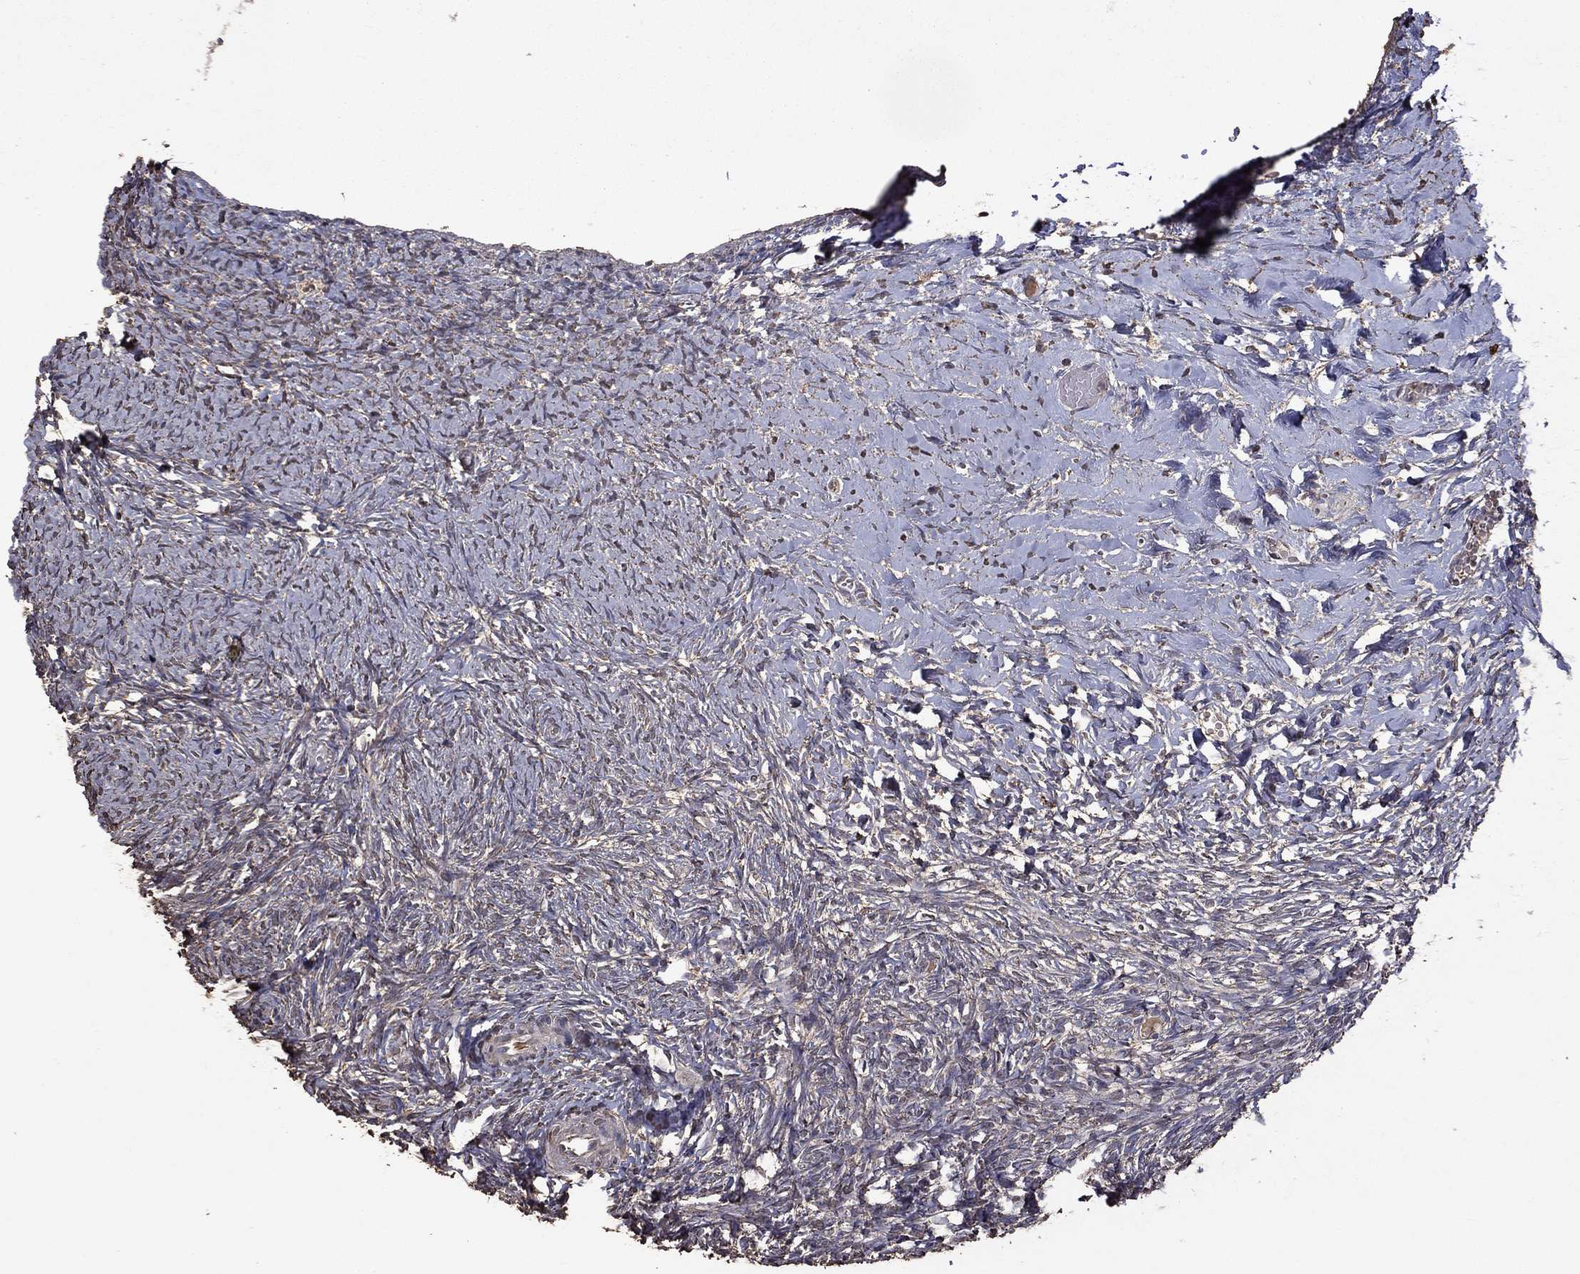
{"staining": {"intensity": "negative", "quantity": "none", "location": "none"}, "tissue": "ovary", "cell_type": "Ovarian stroma cells", "image_type": "normal", "snomed": [{"axis": "morphology", "description": "Normal tissue, NOS"}, {"axis": "topography", "description": "Ovary"}], "caption": "A histopathology image of human ovary is negative for staining in ovarian stroma cells. (Brightfield microscopy of DAB (3,3'-diaminobenzidine) immunohistochemistry (IHC) at high magnification).", "gene": "SERPINA5", "patient": {"sex": "female", "age": 43}}